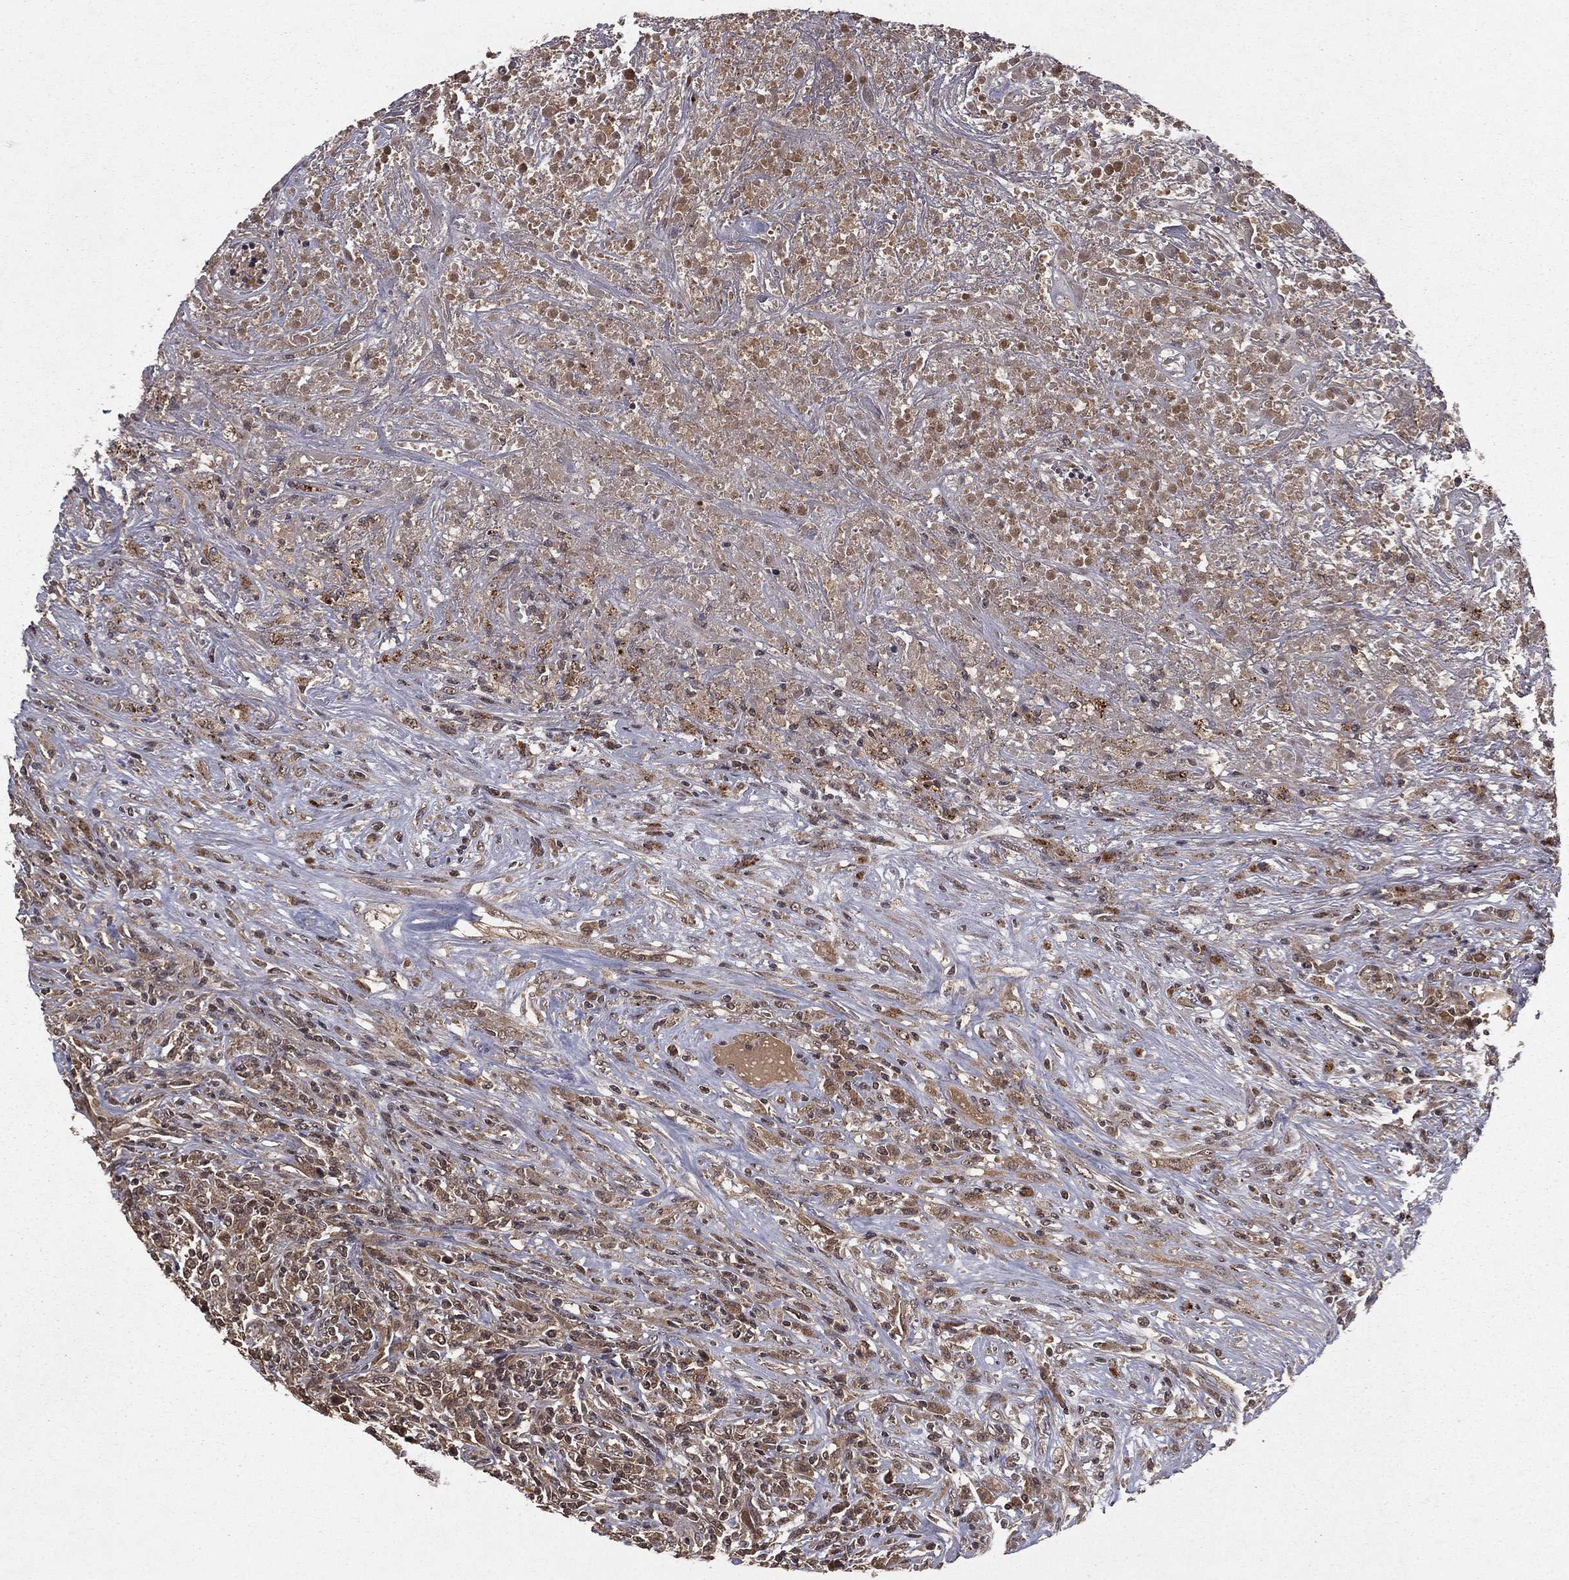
{"staining": {"intensity": "weak", "quantity": "<25%", "location": "cytoplasmic/membranous"}, "tissue": "lymphoma", "cell_type": "Tumor cells", "image_type": "cancer", "snomed": [{"axis": "morphology", "description": "Malignant lymphoma, non-Hodgkin's type, High grade"}, {"axis": "topography", "description": "Lung"}], "caption": "The immunohistochemistry image has no significant positivity in tumor cells of lymphoma tissue.", "gene": "ZDHHC15", "patient": {"sex": "male", "age": 79}}